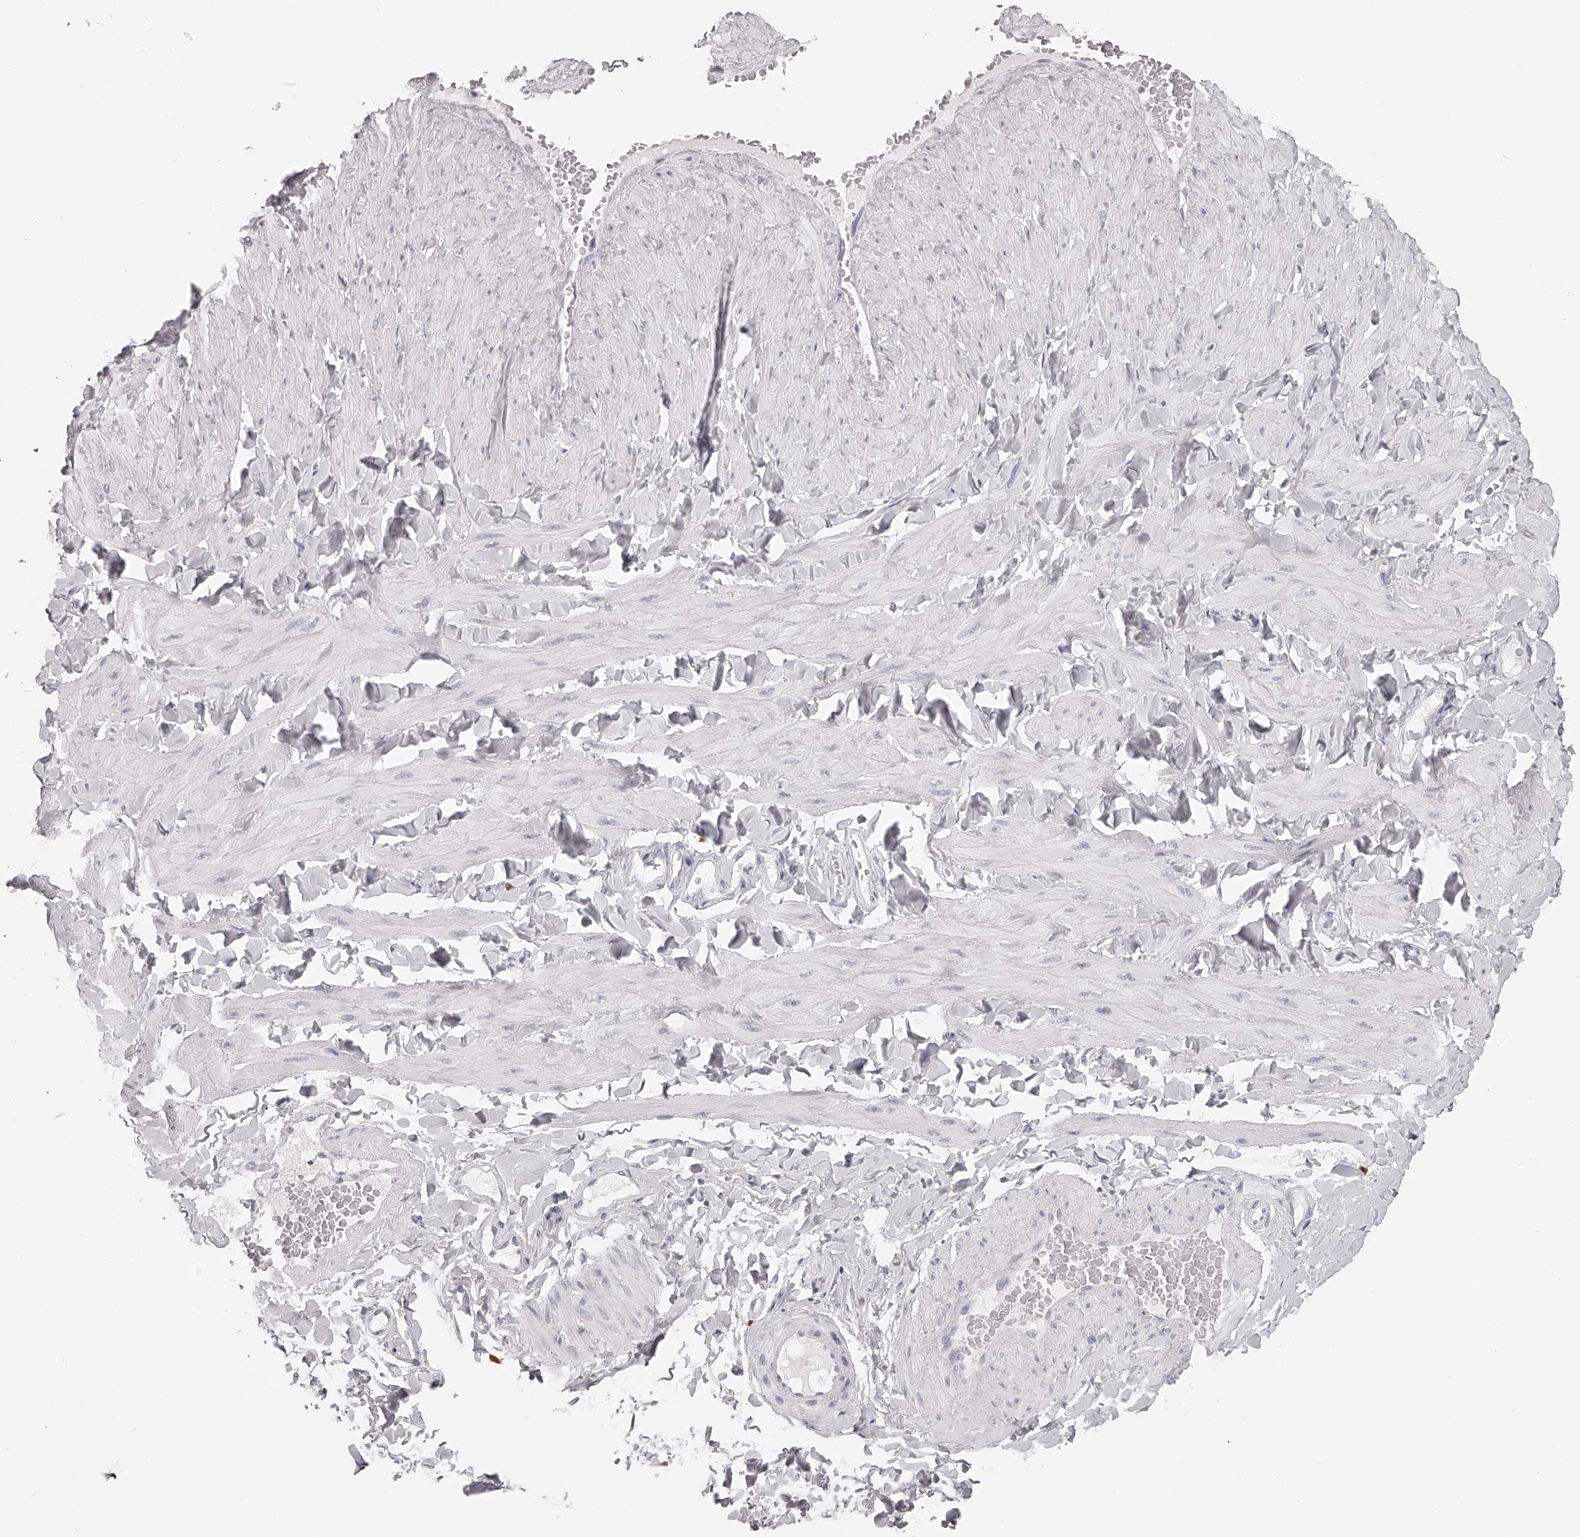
{"staining": {"intensity": "negative", "quantity": "none", "location": "none"}, "tissue": "adipose tissue", "cell_type": "Adipocytes", "image_type": "normal", "snomed": [{"axis": "morphology", "description": "Normal tissue, NOS"}, {"axis": "topography", "description": "Adipose tissue"}, {"axis": "topography", "description": "Vascular tissue"}, {"axis": "topography", "description": "Peripheral nerve tissue"}], "caption": "This is an IHC photomicrograph of normal human adipose tissue. There is no expression in adipocytes.", "gene": "SEC11C", "patient": {"sex": "male", "age": 25}}